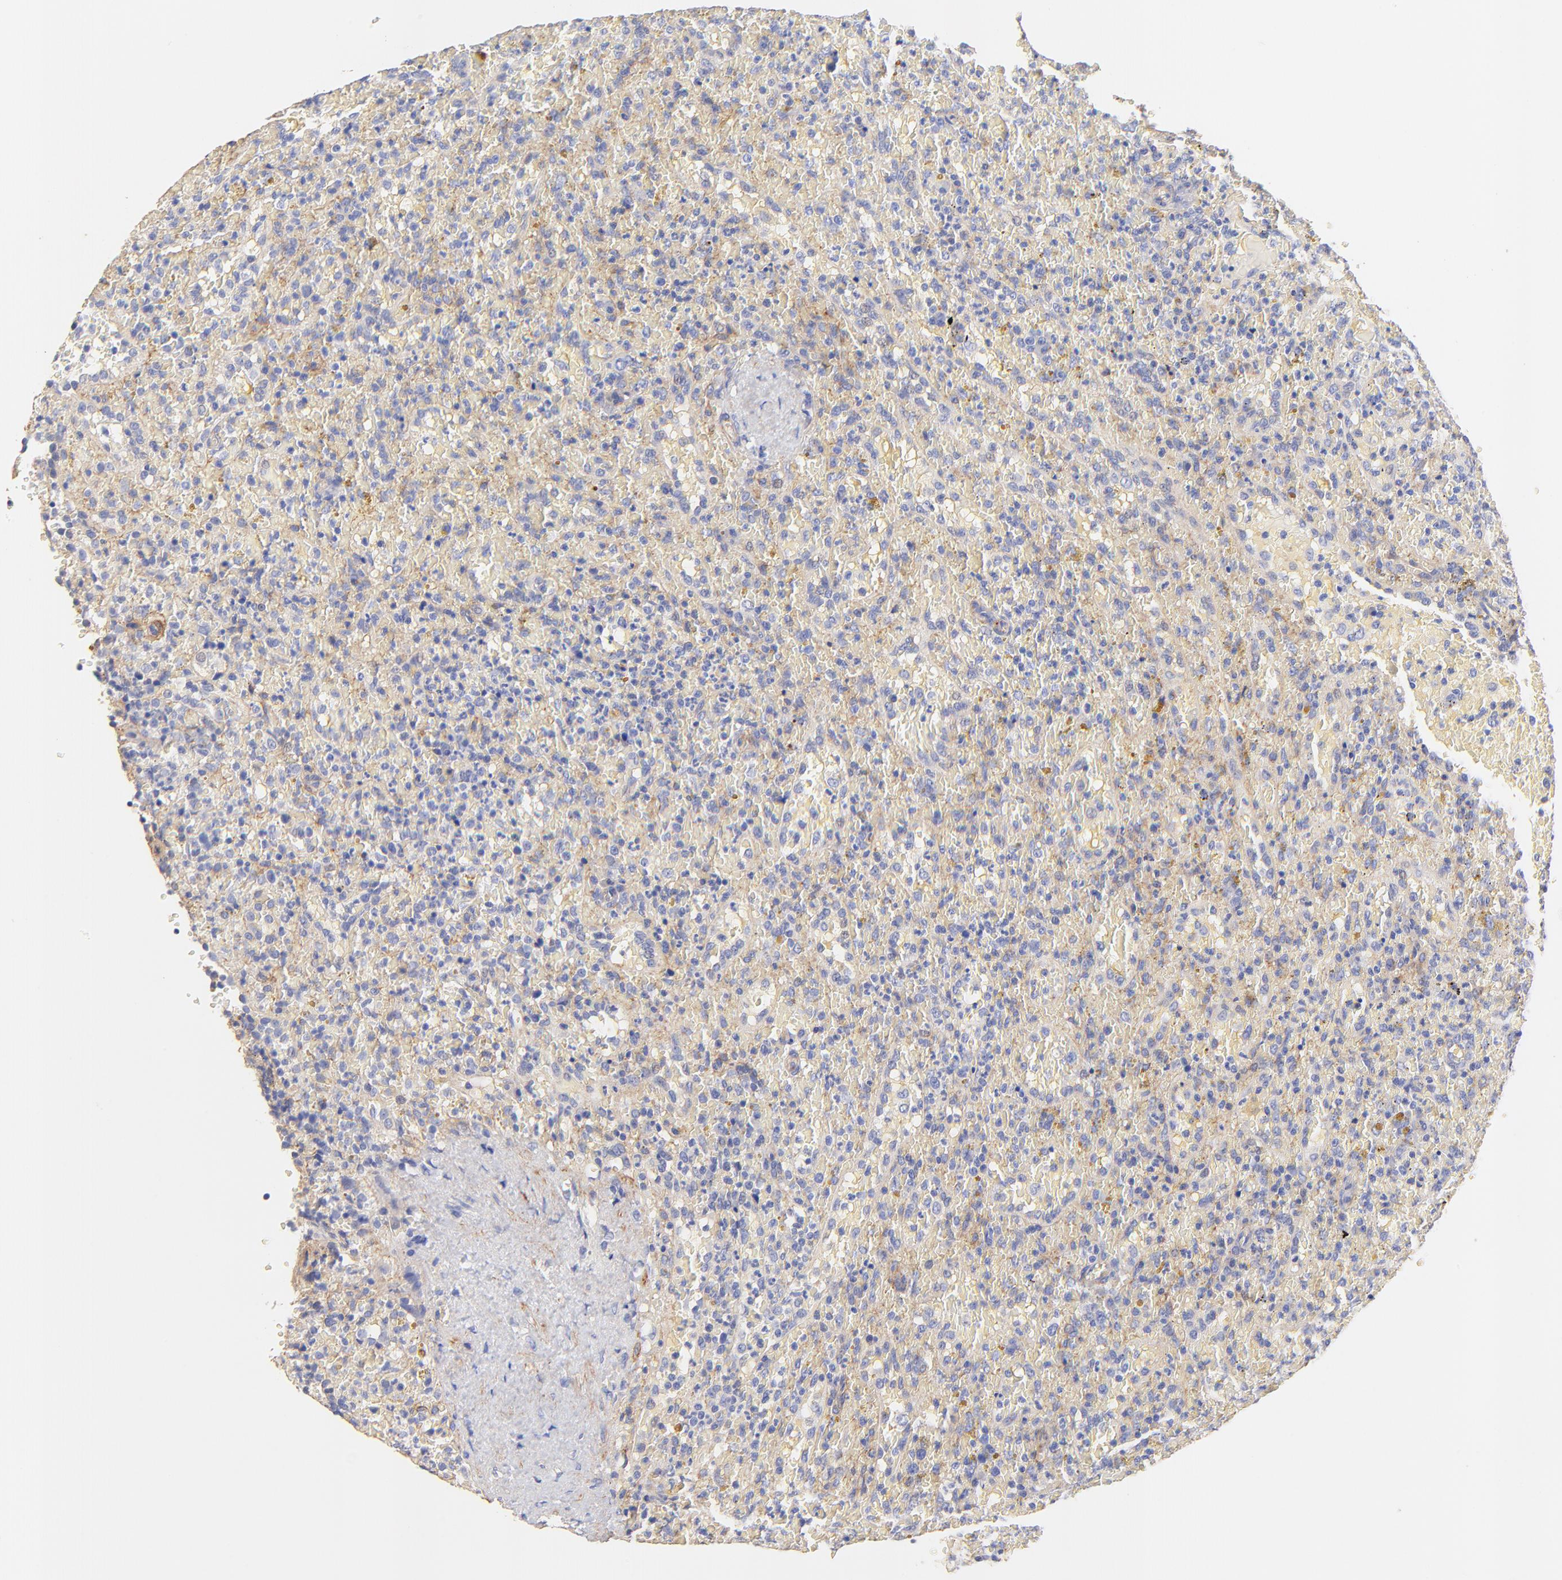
{"staining": {"intensity": "negative", "quantity": "none", "location": "none"}, "tissue": "lymphoma", "cell_type": "Tumor cells", "image_type": "cancer", "snomed": [{"axis": "morphology", "description": "Malignant lymphoma, non-Hodgkin's type, High grade"}, {"axis": "topography", "description": "Spleen"}, {"axis": "topography", "description": "Lymph node"}], "caption": "The image shows no staining of tumor cells in lymphoma.", "gene": "ACTRT1", "patient": {"sex": "female", "age": 70}}